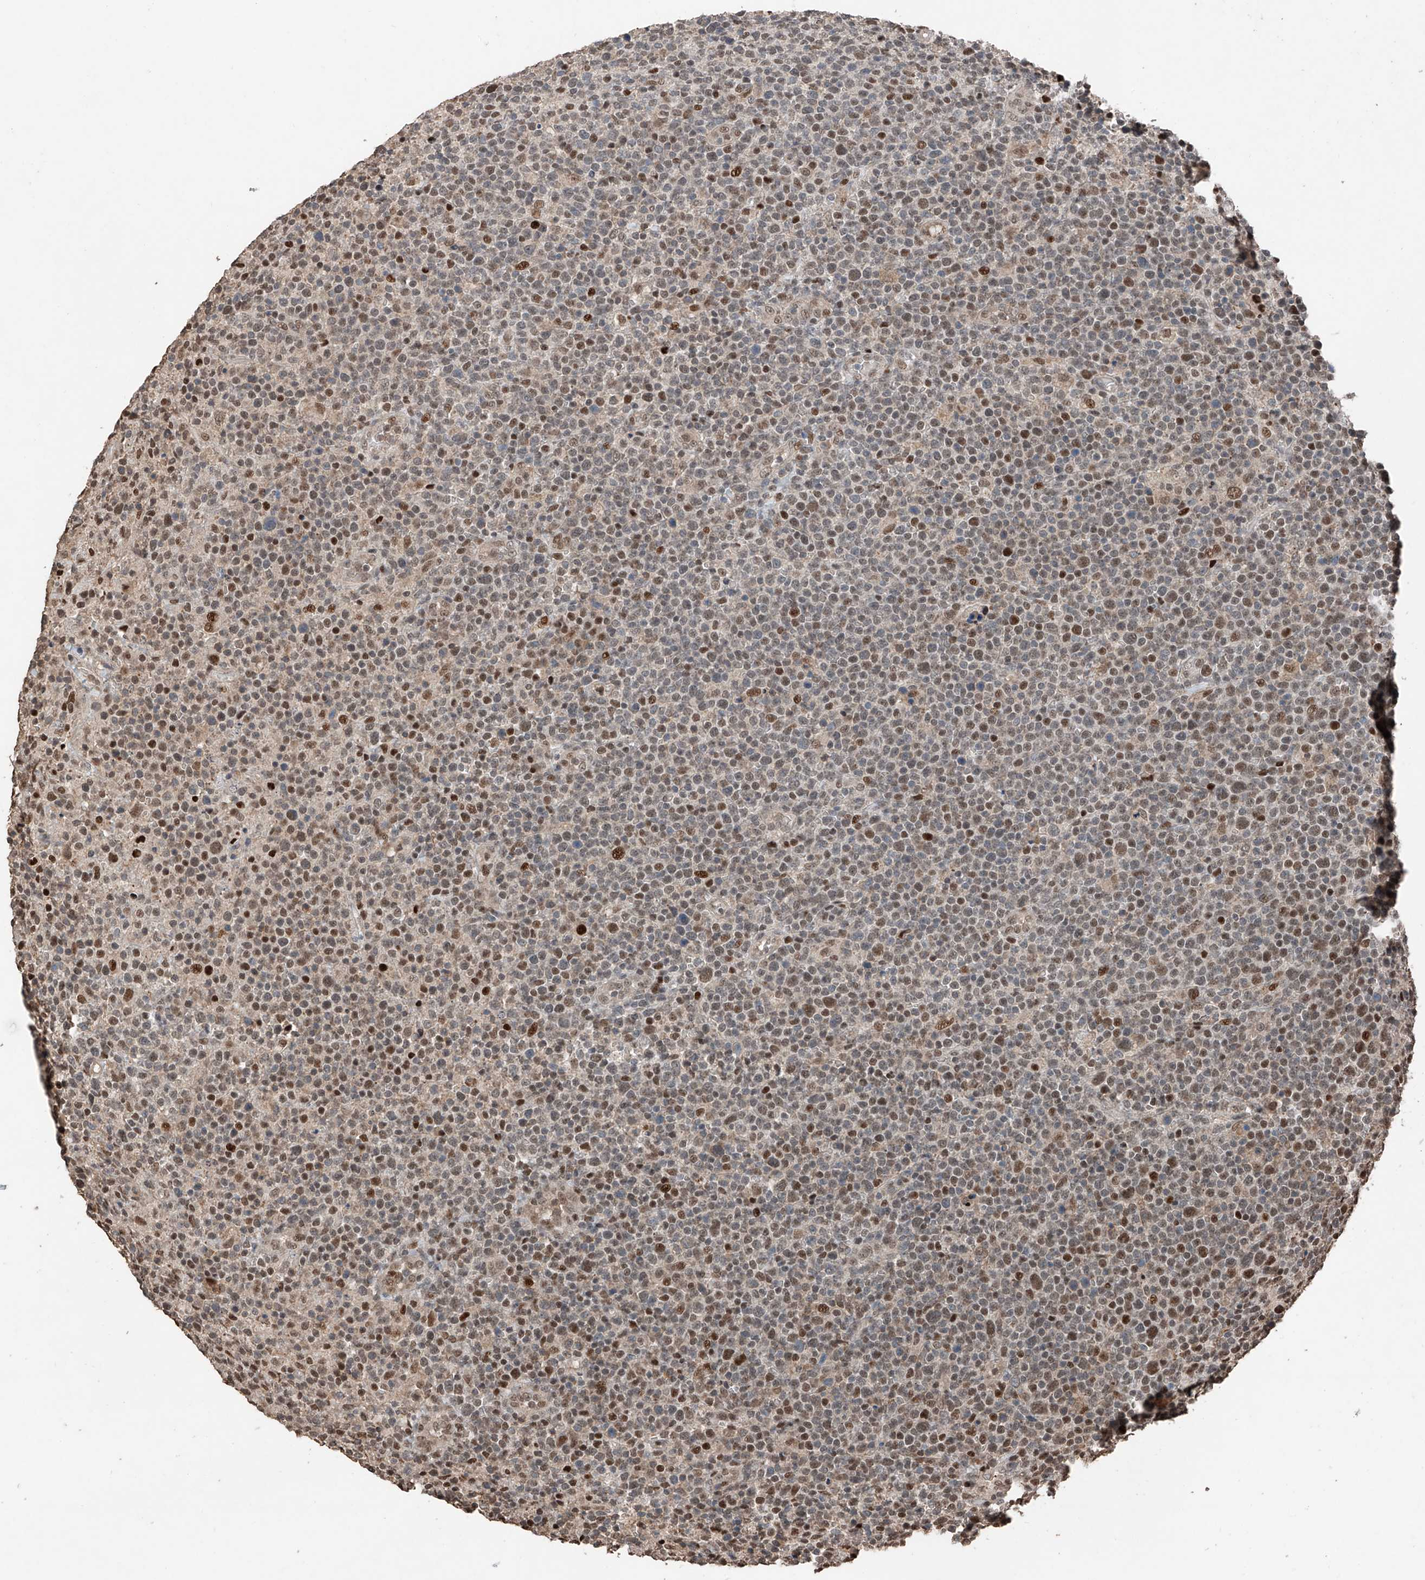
{"staining": {"intensity": "moderate", "quantity": "25%-75%", "location": "nuclear"}, "tissue": "lymphoma", "cell_type": "Tumor cells", "image_type": "cancer", "snomed": [{"axis": "morphology", "description": "Malignant lymphoma, non-Hodgkin's type, High grade"}, {"axis": "topography", "description": "Lymph node"}], "caption": "Moderate nuclear expression for a protein is identified in about 25%-75% of tumor cells of lymphoma using immunohistochemistry (IHC).", "gene": "RMND1", "patient": {"sex": "male", "age": 61}}